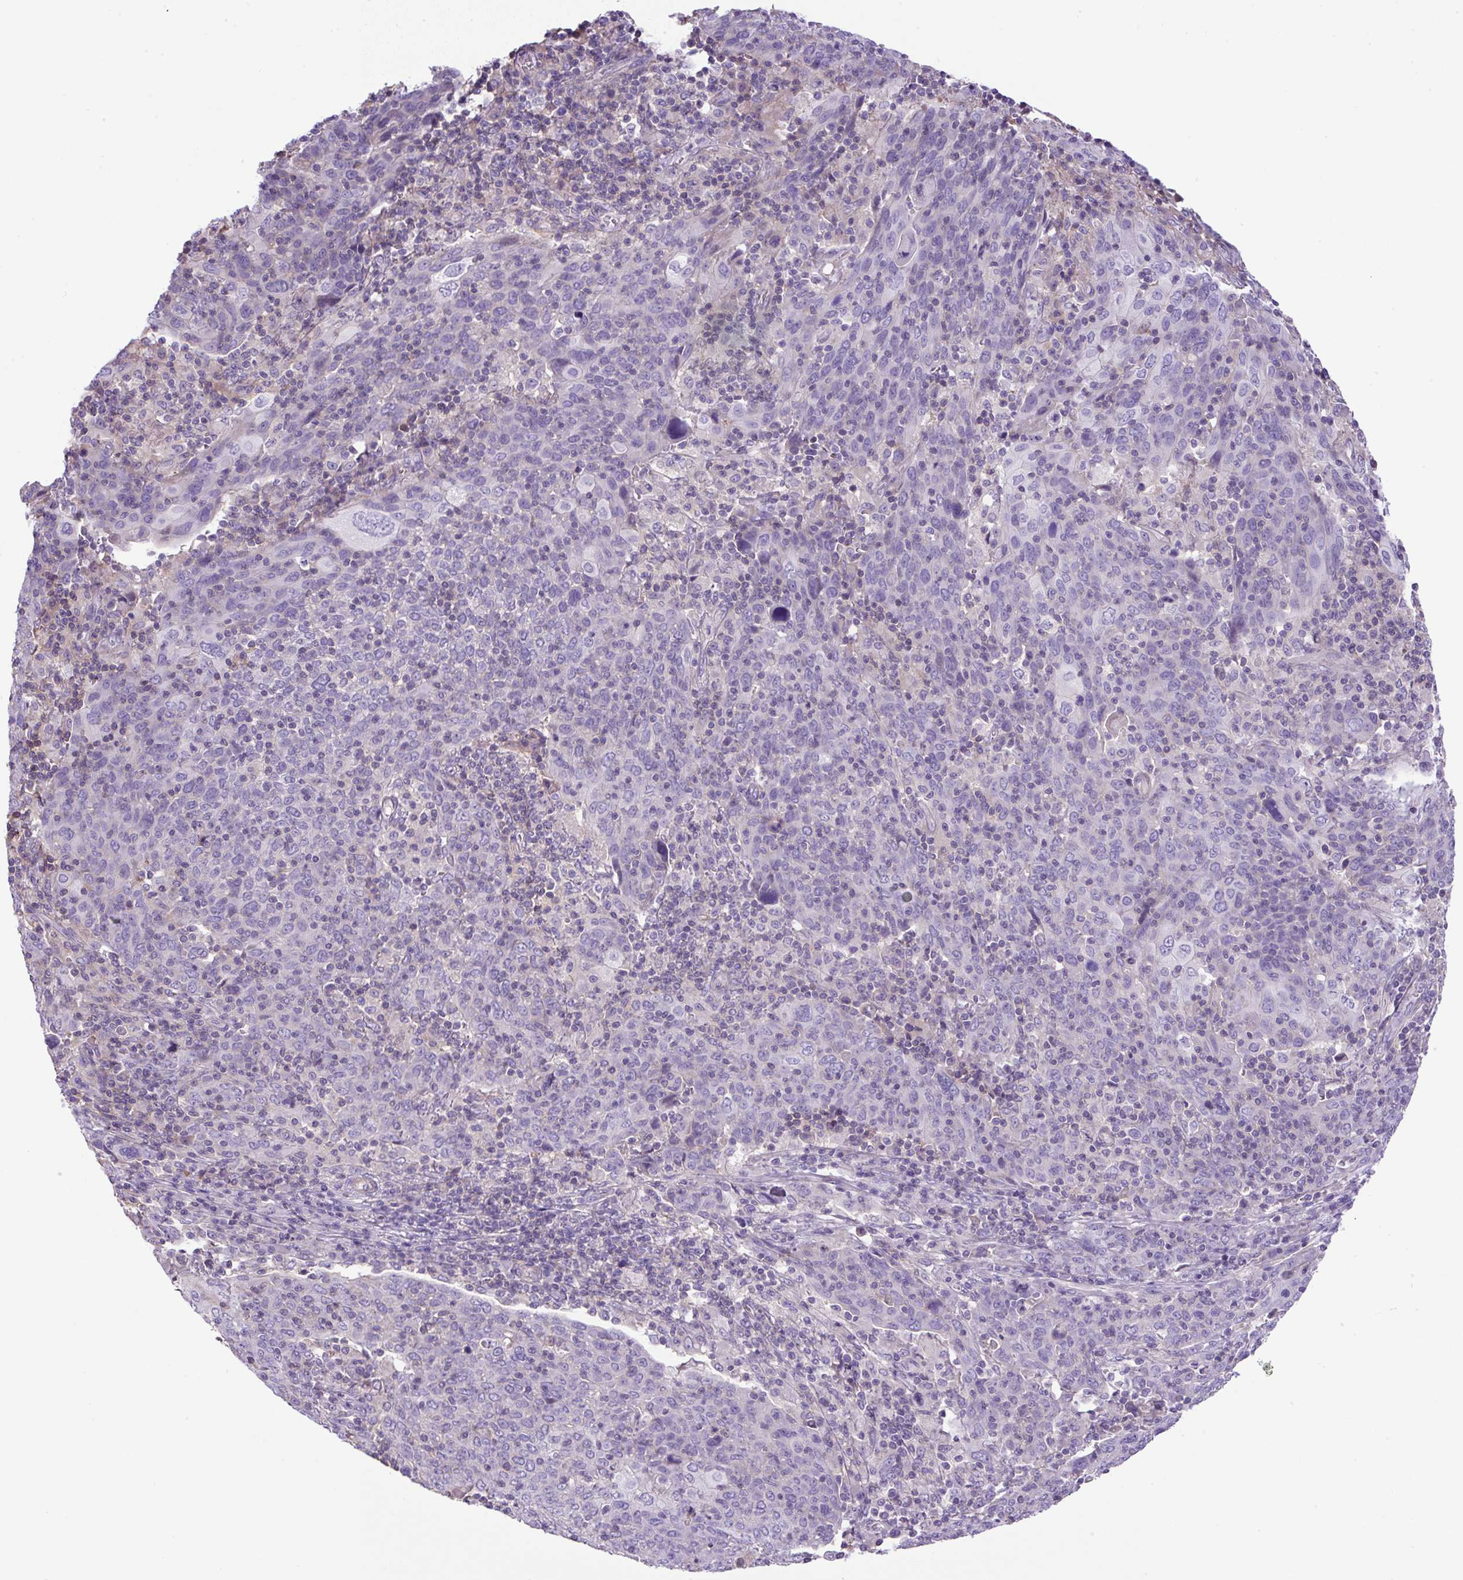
{"staining": {"intensity": "negative", "quantity": "none", "location": "none"}, "tissue": "cervical cancer", "cell_type": "Tumor cells", "image_type": "cancer", "snomed": [{"axis": "morphology", "description": "Squamous cell carcinoma, NOS"}, {"axis": "topography", "description": "Cervix"}], "caption": "Tumor cells are negative for brown protein staining in cervical squamous cell carcinoma. The staining is performed using DAB (3,3'-diaminobenzidine) brown chromogen with nuclei counter-stained in using hematoxylin.", "gene": "NPTN", "patient": {"sex": "female", "age": 67}}